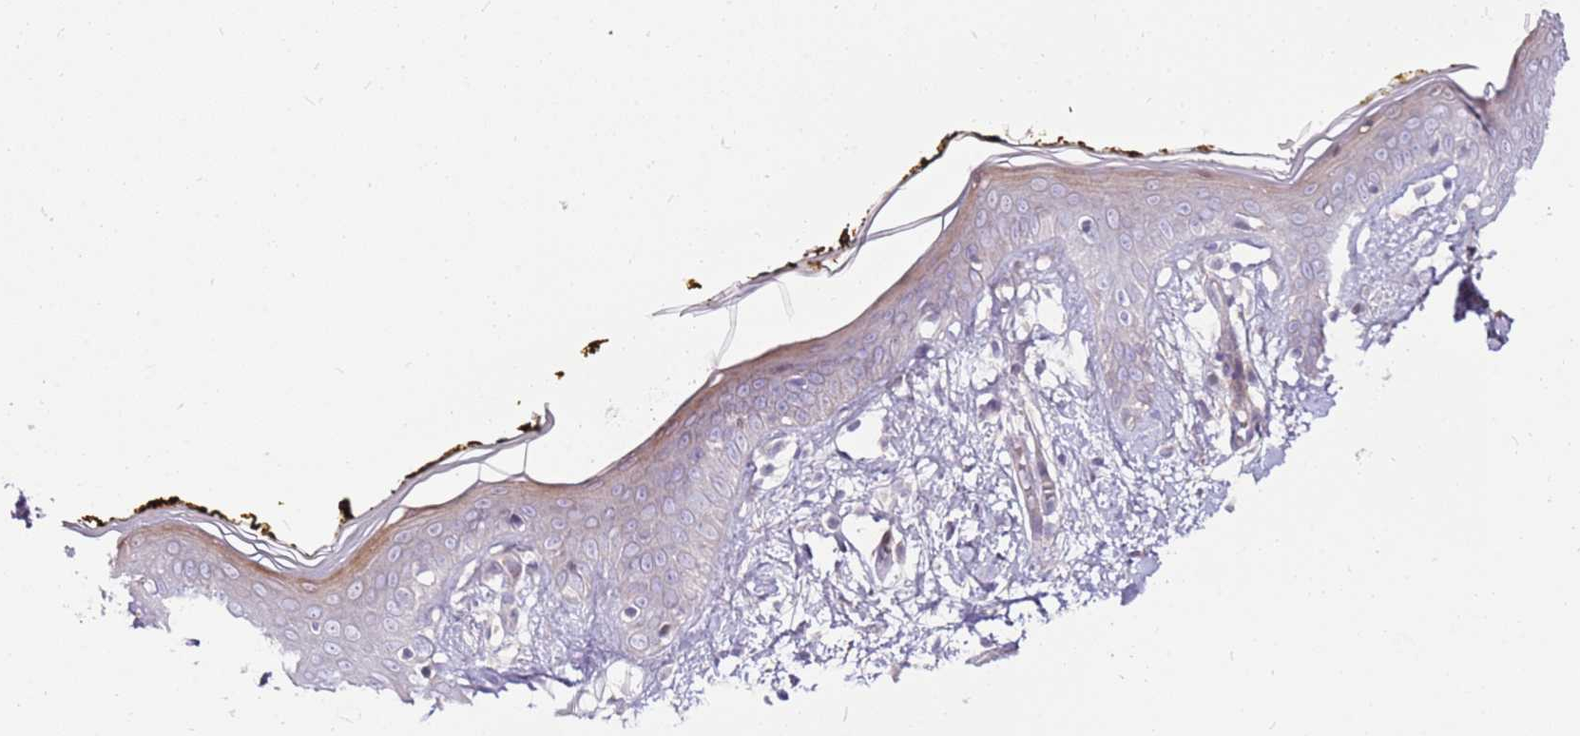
{"staining": {"intensity": "weak", "quantity": "25%-75%", "location": "cytoplasmic/membranous"}, "tissue": "skin", "cell_type": "Fibroblasts", "image_type": "normal", "snomed": [{"axis": "morphology", "description": "Normal tissue, NOS"}, {"axis": "topography", "description": "Skin"}], "caption": "Weak cytoplasmic/membranous expression is seen in about 25%-75% of fibroblasts in unremarkable skin. Immunohistochemistry (ihc) stains the protein of interest in brown and the nuclei are stained blue.", "gene": "MTG2", "patient": {"sex": "female", "age": 34}}